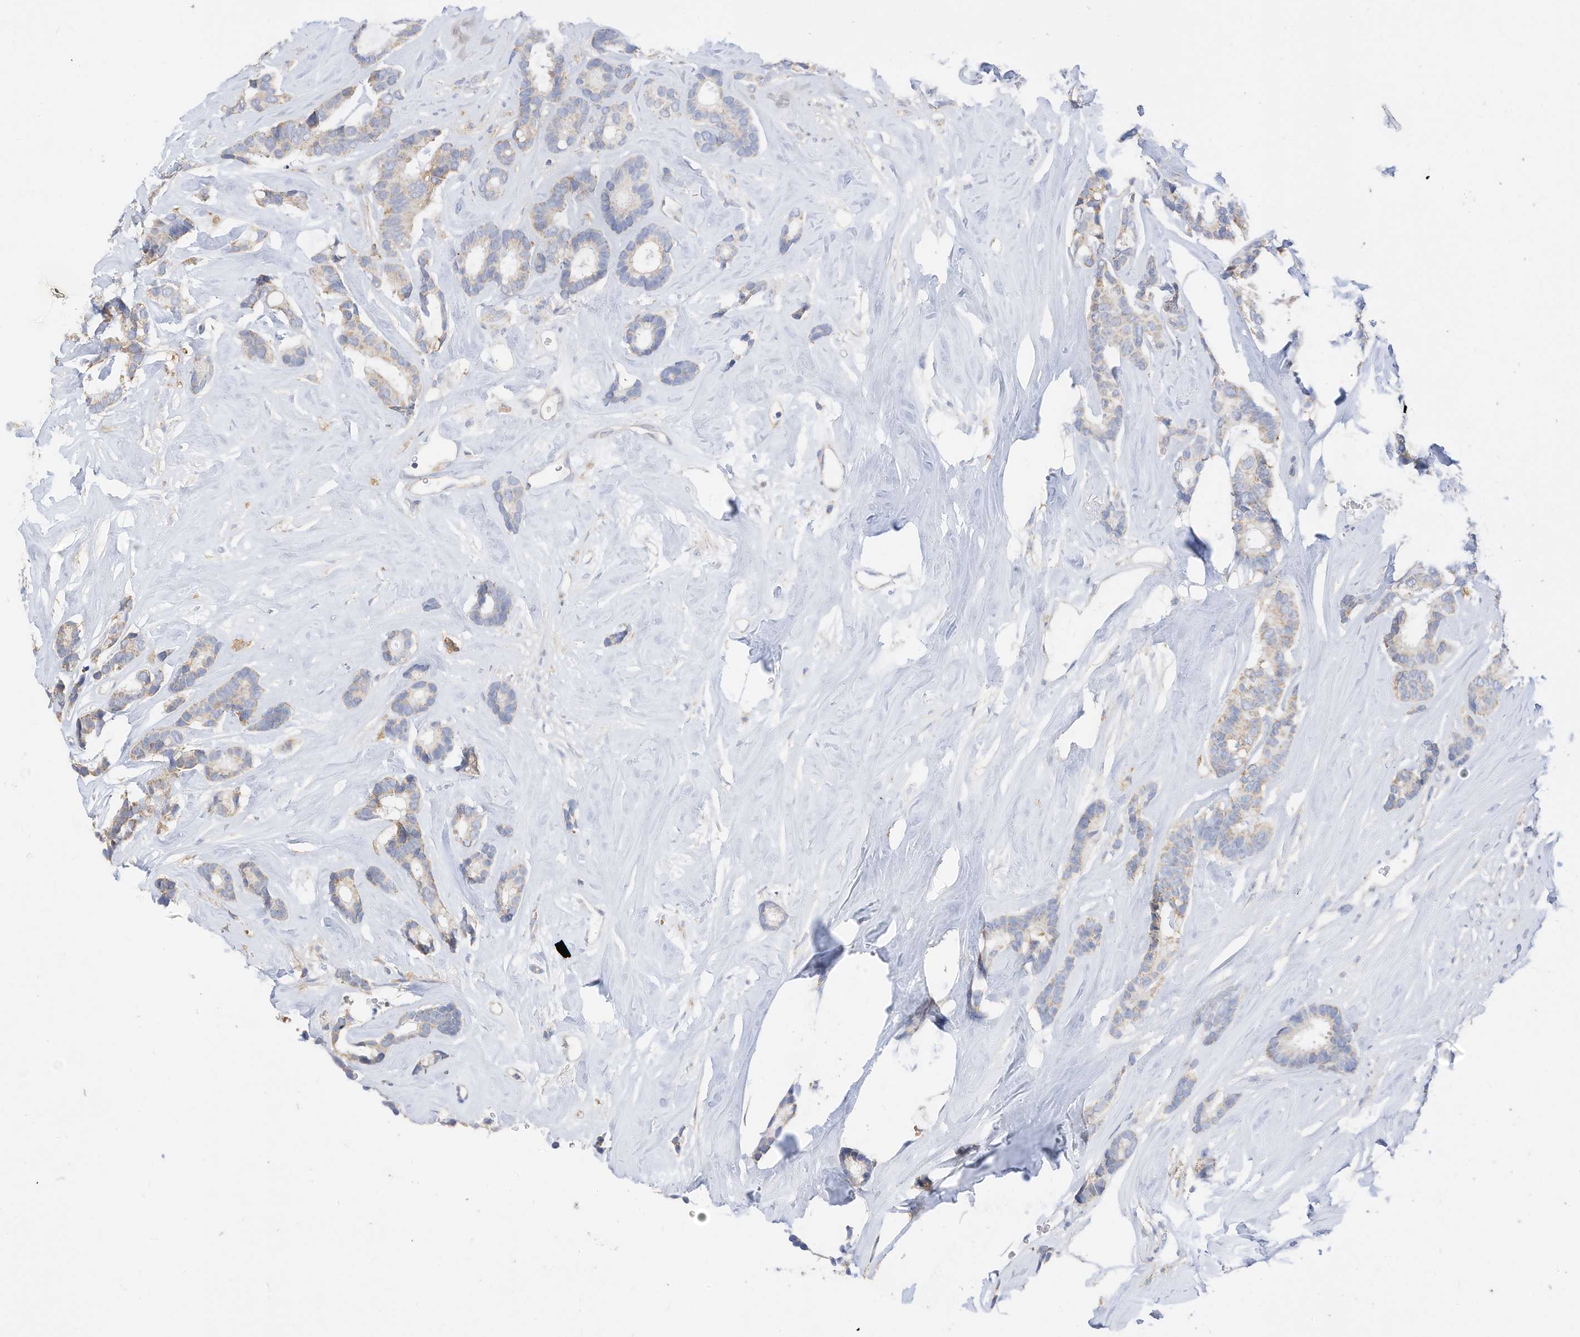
{"staining": {"intensity": "weak", "quantity": "25%-75%", "location": "cytoplasmic/membranous"}, "tissue": "breast cancer", "cell_type": "Tumor cells", "image_type": "cancer", "snomed": [{"axis": "morphology", "description": "Duct carcinoma"}, {"axis": "topography", "description": "Breast"}], "caption": "Immunohistochemistry (IHC) (DAB (3,3'-diaminobenzidine)) staining of human breast cancer (intraductal carcinoma) reveals weak cytoplasmic/membranous protein staining in approximately 25%-75% of tumor cells.", "gene": "RHOH", "patient": {"sex": "female", "age": 40}}